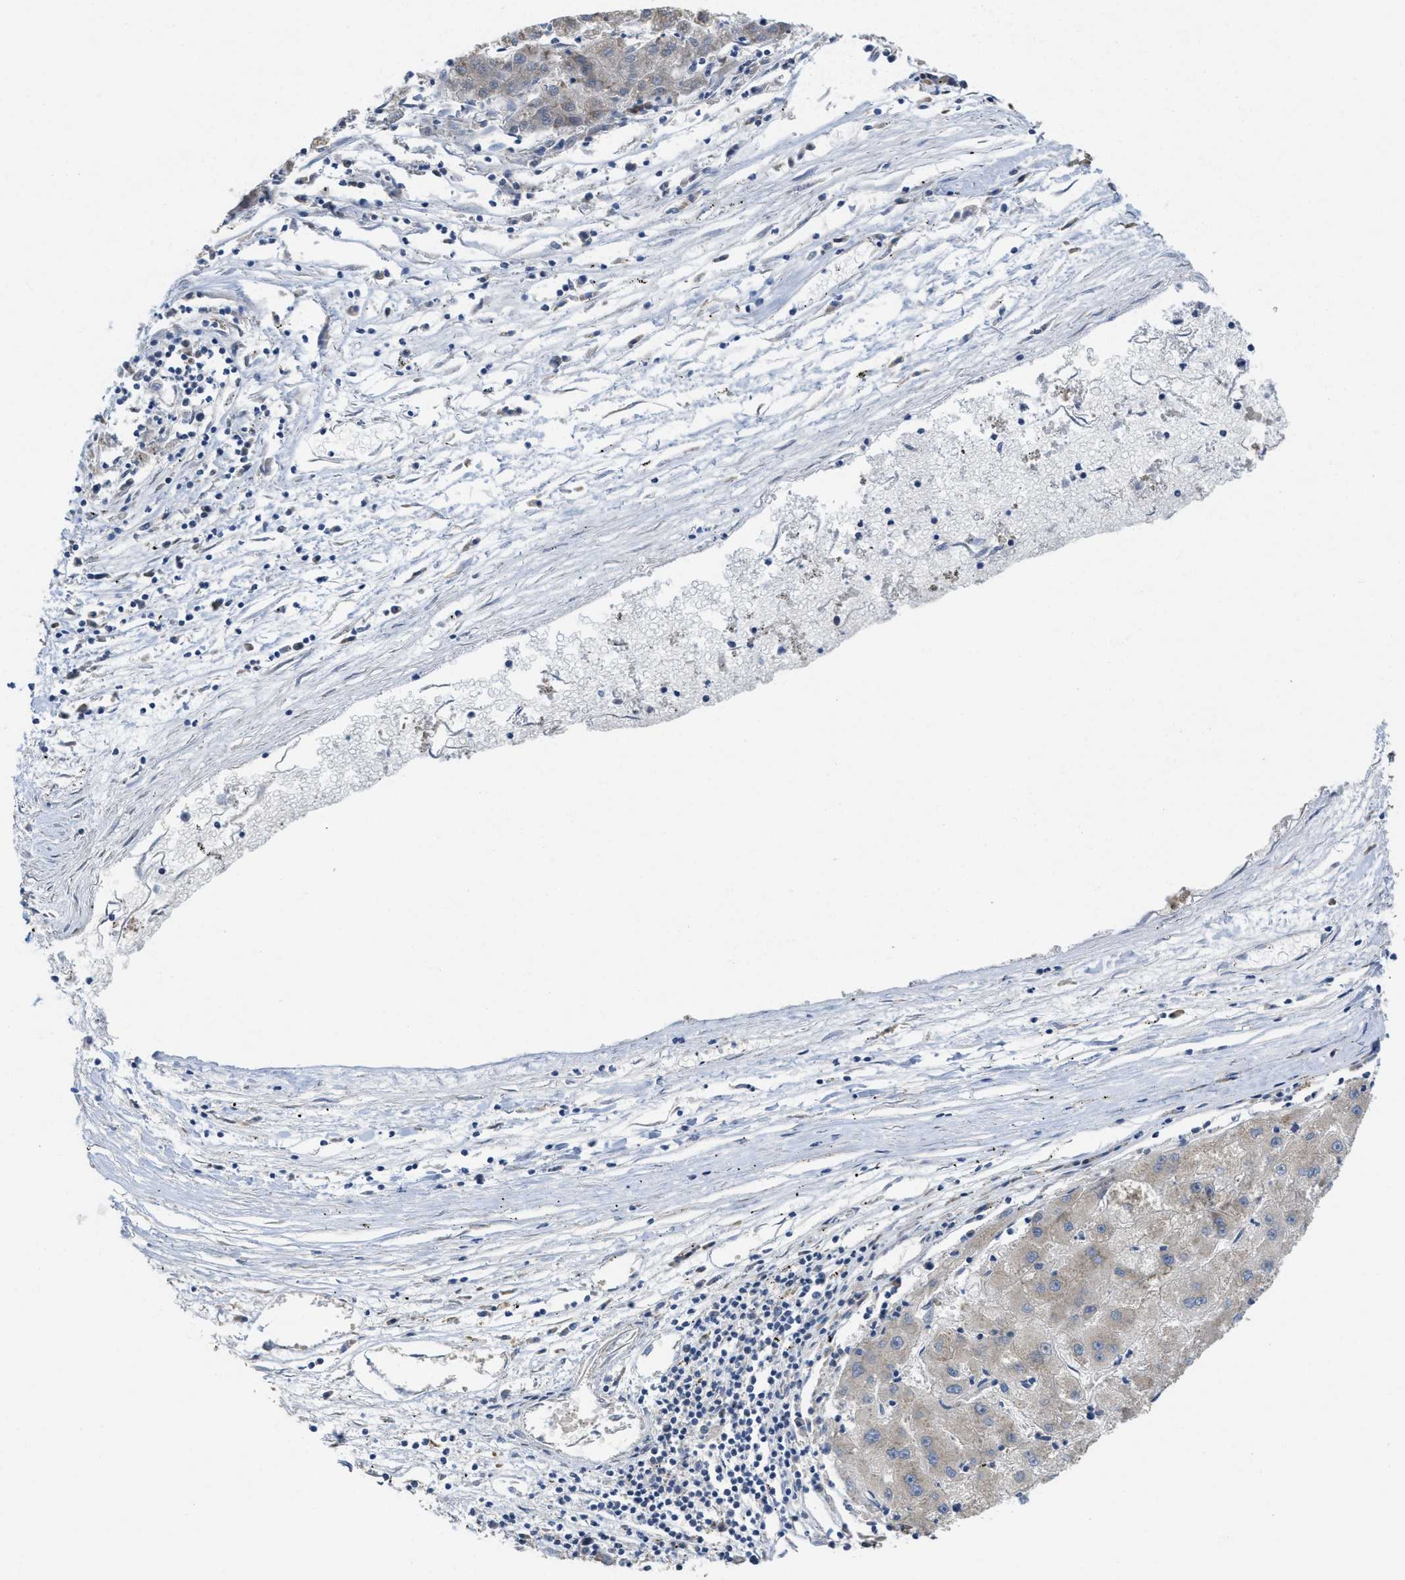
{"staining": {"intensity": "weak", "quantity": "<25%", "location": "cytoplasmic/membranous"}, "tissue": "liver cancer", "cell_type": "Tumor cells", "image_type": "cancer", "snomed": [{"axis": "morphology", "description": "Carcinoma, Hepatocellular, NOS"}, {"axis": "topography", "description": "Liver"}], "caption": "Immunohistochemistry photomicrograph of neoplastic tissue: liver hepatocellular carcinoma stained with DAB (3,3'-diaminobenzidine) shows no significant protein staining in tumor cells.", "gene": "CDPF1", "patient": {"sex": "male", "age": 72}}